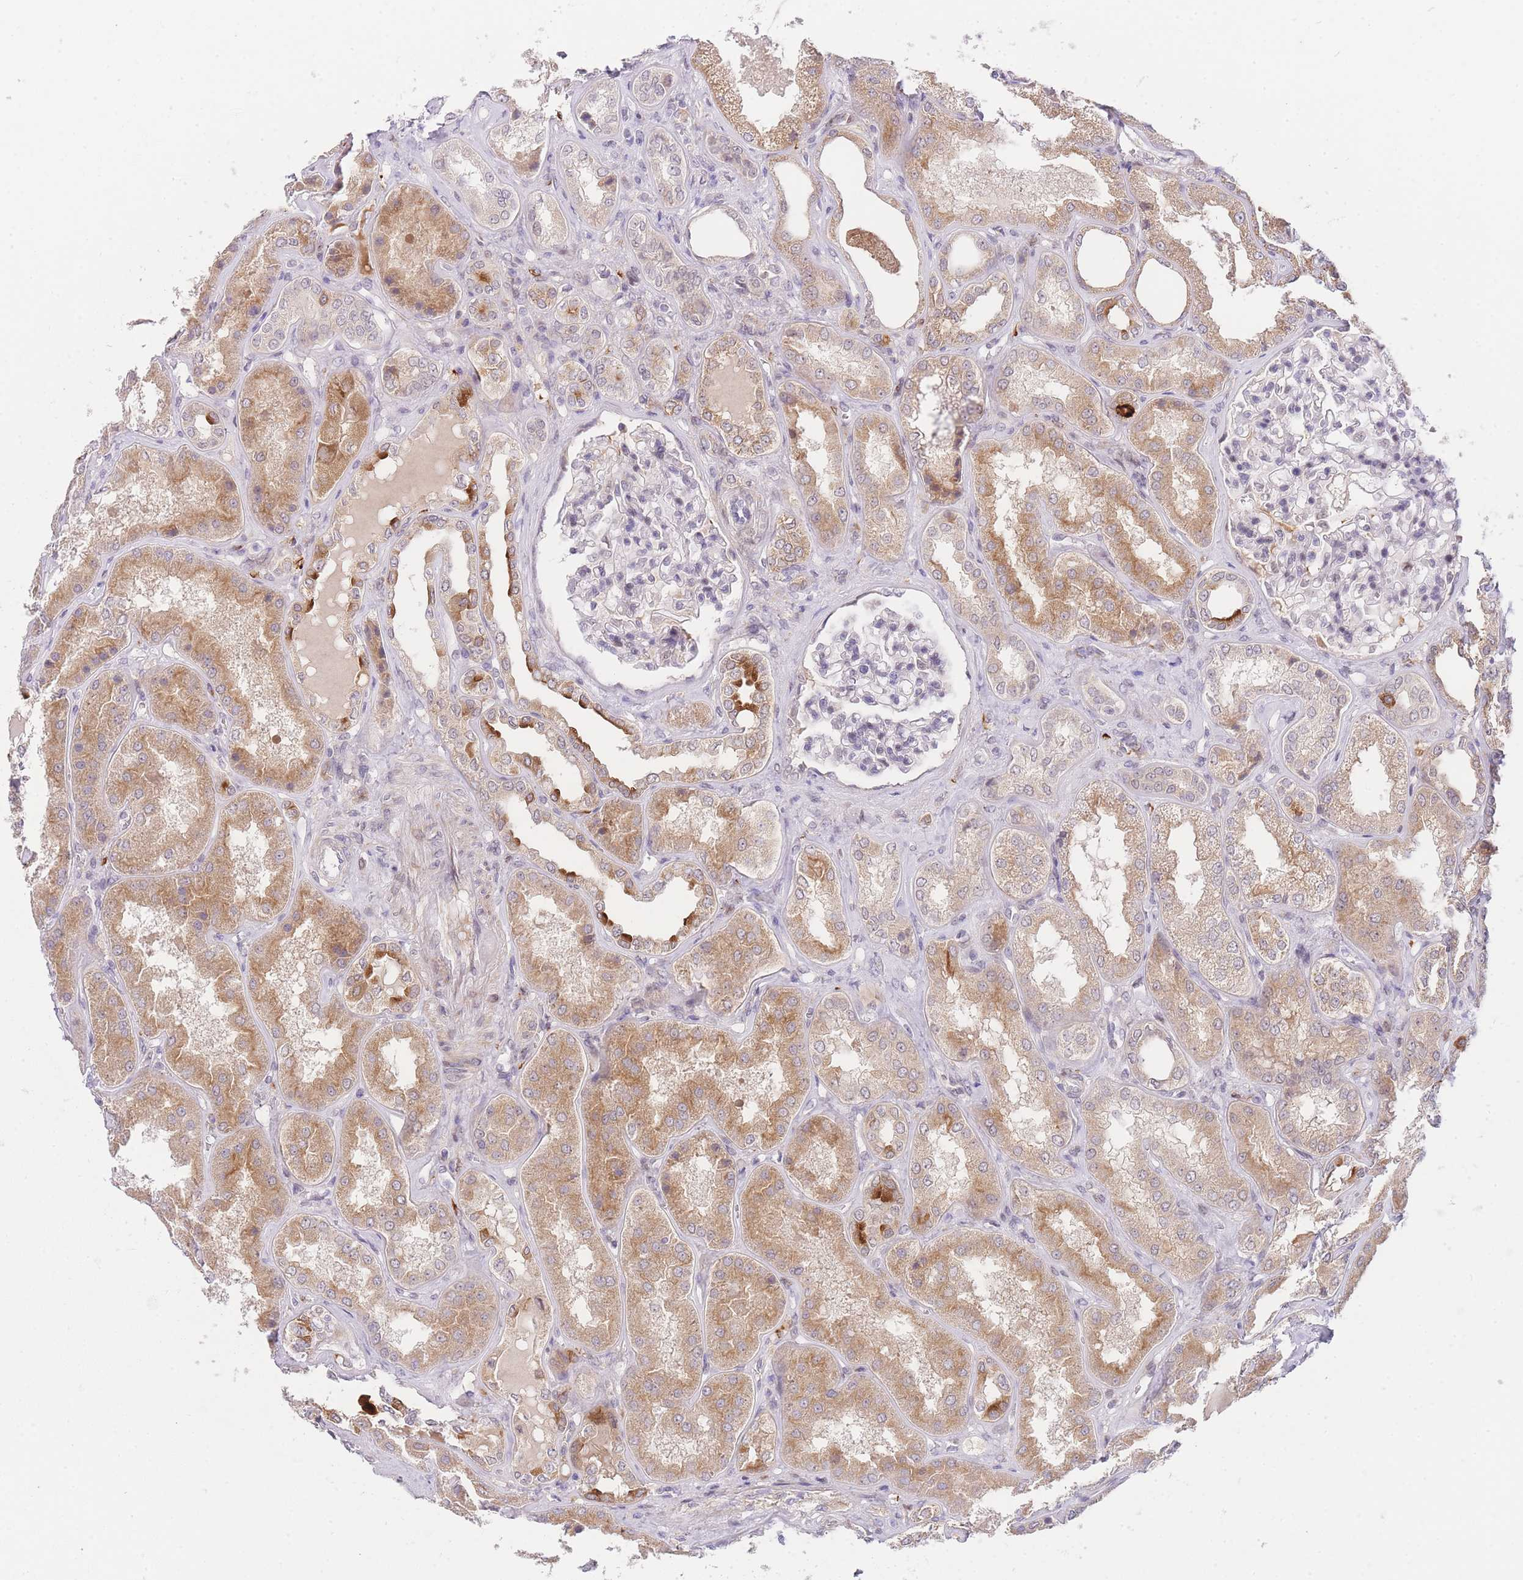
{"staining": {"intensity": "negative", "quantity": "none", "location": "none"}, "tissue": "kidney", "cell_type": "Cells in glomeruli", "image_type": "normal", "snomed": [{"axis": "morphology", "description": "Normal tissue, NOS"}, {"axis": "topography", "description": "Kidney"}], "caption": "Immunohistochemistry (IHC) micrograph of unremarkable human kidney stained for a protein (brown), which displays no staining in cells in glomeruli.", "gene": "SLC25A33", "patient": {"sex": "female", "age": 56}}